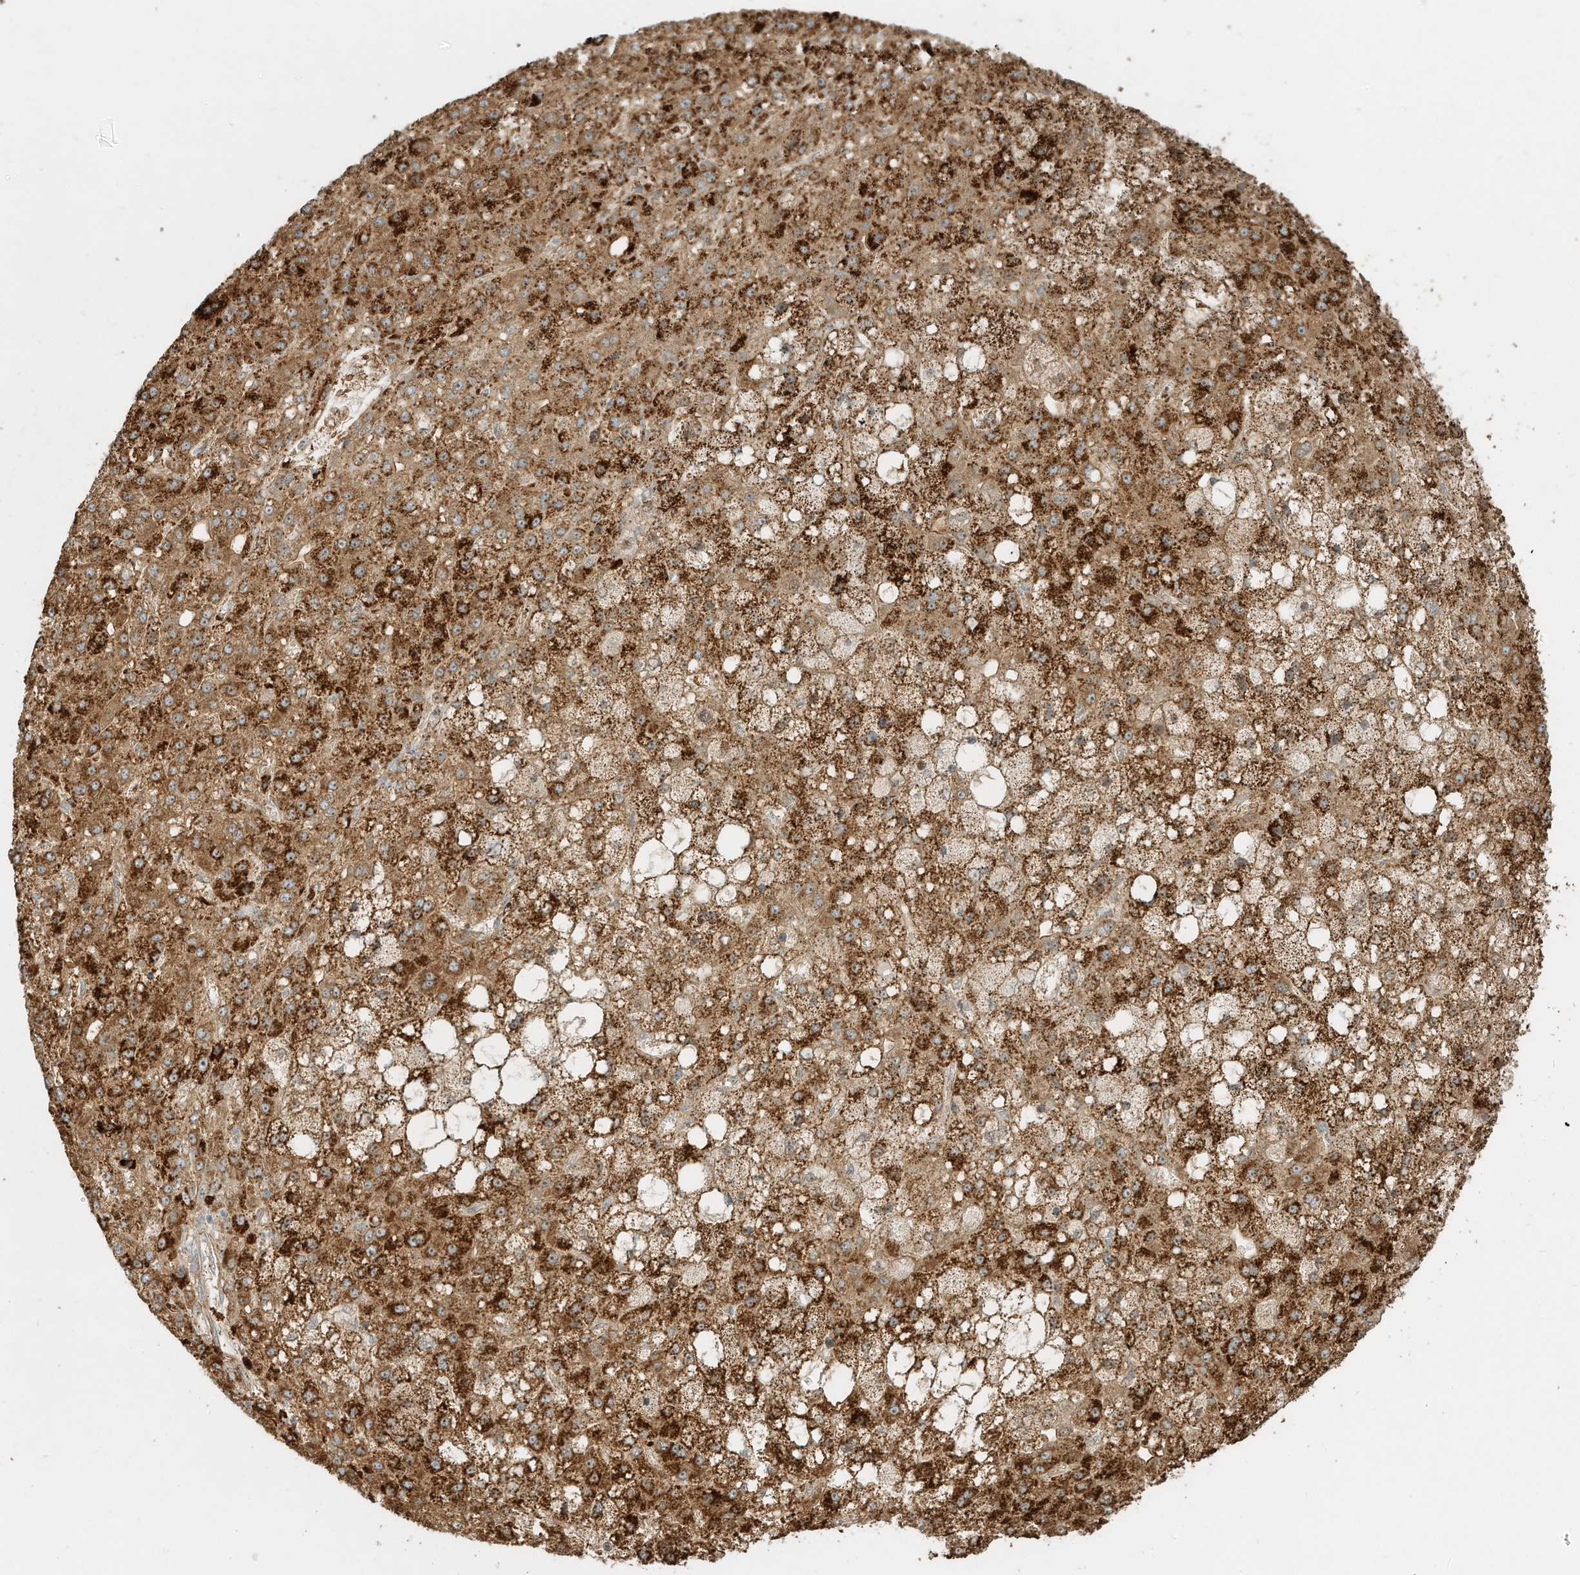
{"staining": {"intensity": "strong", "quantity": ">75%", "location": "cytoplasmic/membranous"}, "tissue": "liver cancer", "cell_type": "Tumor cells", "image_type": "cancer", "snomed": [{"axis": "morphology", "description": "Carcinoma, Hepatocellular, NOS"}, {"axis": "topography", "description": "Liver"}], "caption": "There is high levels of strong cytoplasmic/membranous expression in tumor cells of liver cancer, as demonstrated by immunohistochemical staining (brown color).", "gene": "OFD1", "patient": {"sex": "male", "age": 67}}